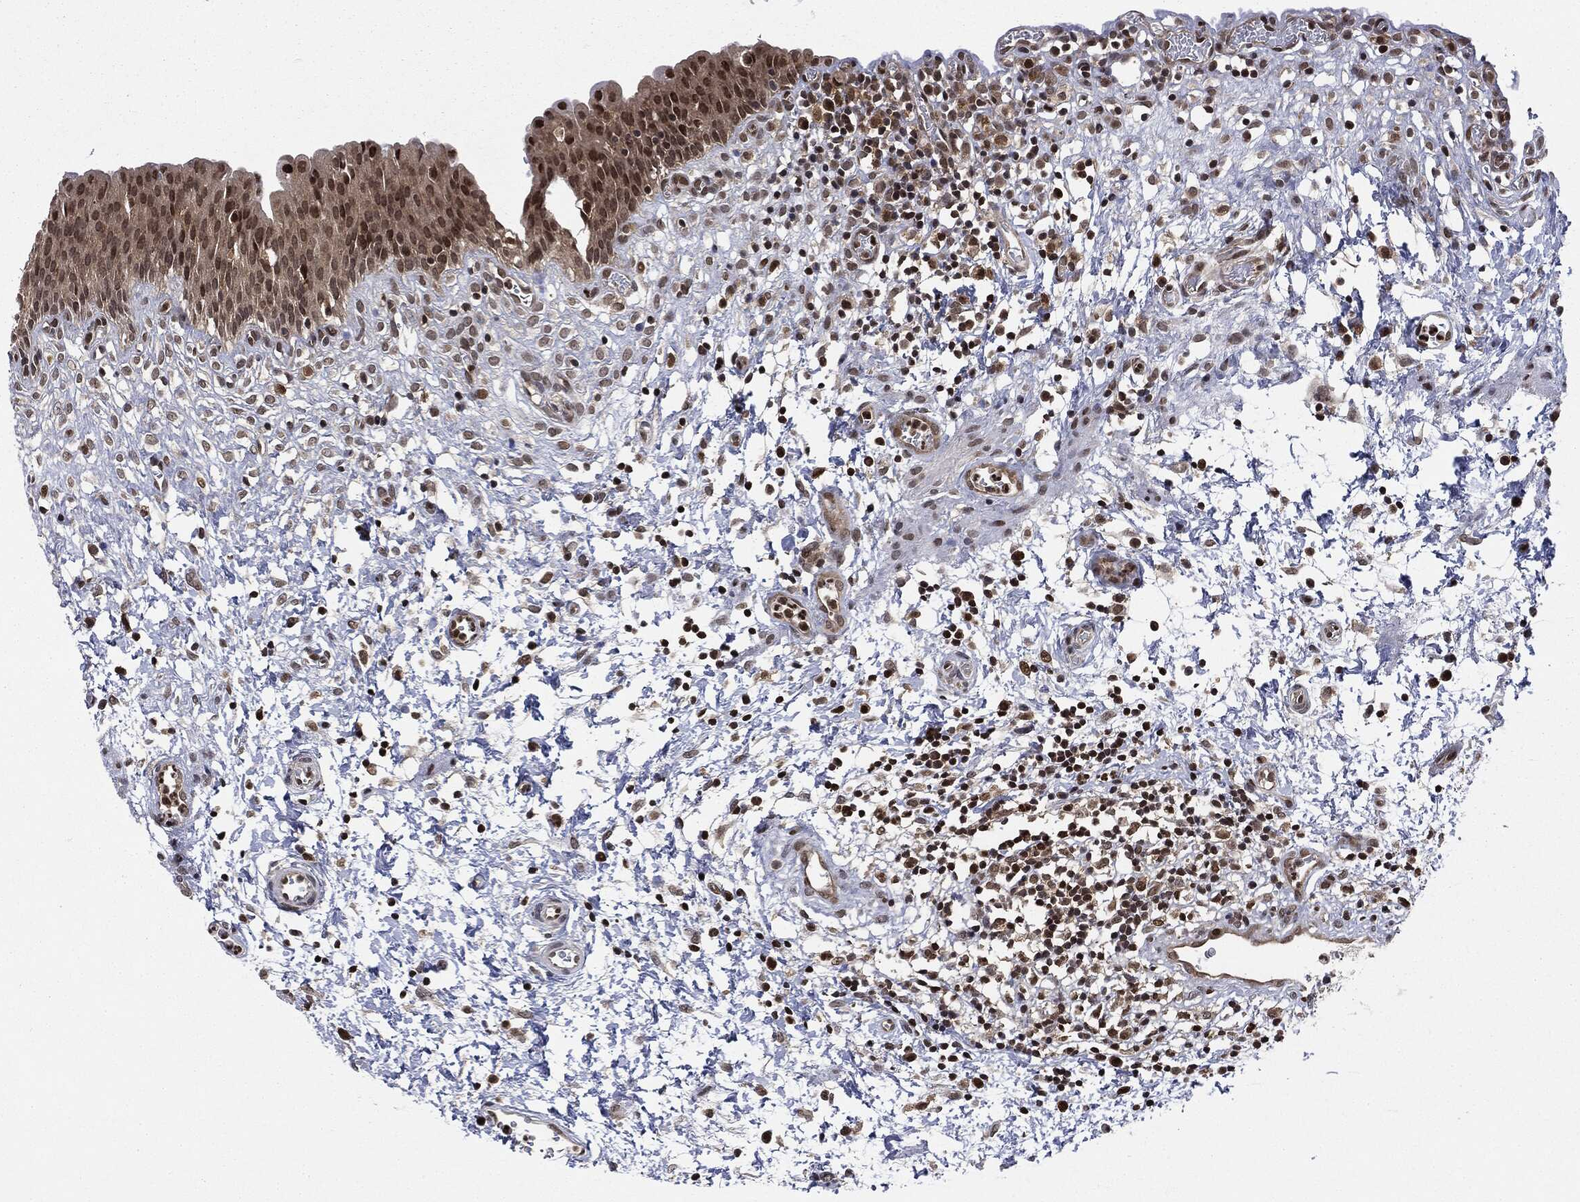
{"staining": {"intensity": "moderate", "quantity": ">75%", "location": "nuclear"}, "tissue": "urinary bladder", "cell_type": "Urothelial cells", "image_type": "normal", "snomed": [{"axis": "morphology", "description": "Normal tissue, NOS"}, {"axis": "topography", "description": "Urinary bladder"}], "caption": "This micrograph shows immunohistochemistry staining of unremarkable human urinary bladder, with medium moderate nuclear positivity in about >75% of urothelial cells.", "gene": "TBC1D22A", "patient": {"sex": "male", "age": 37}}